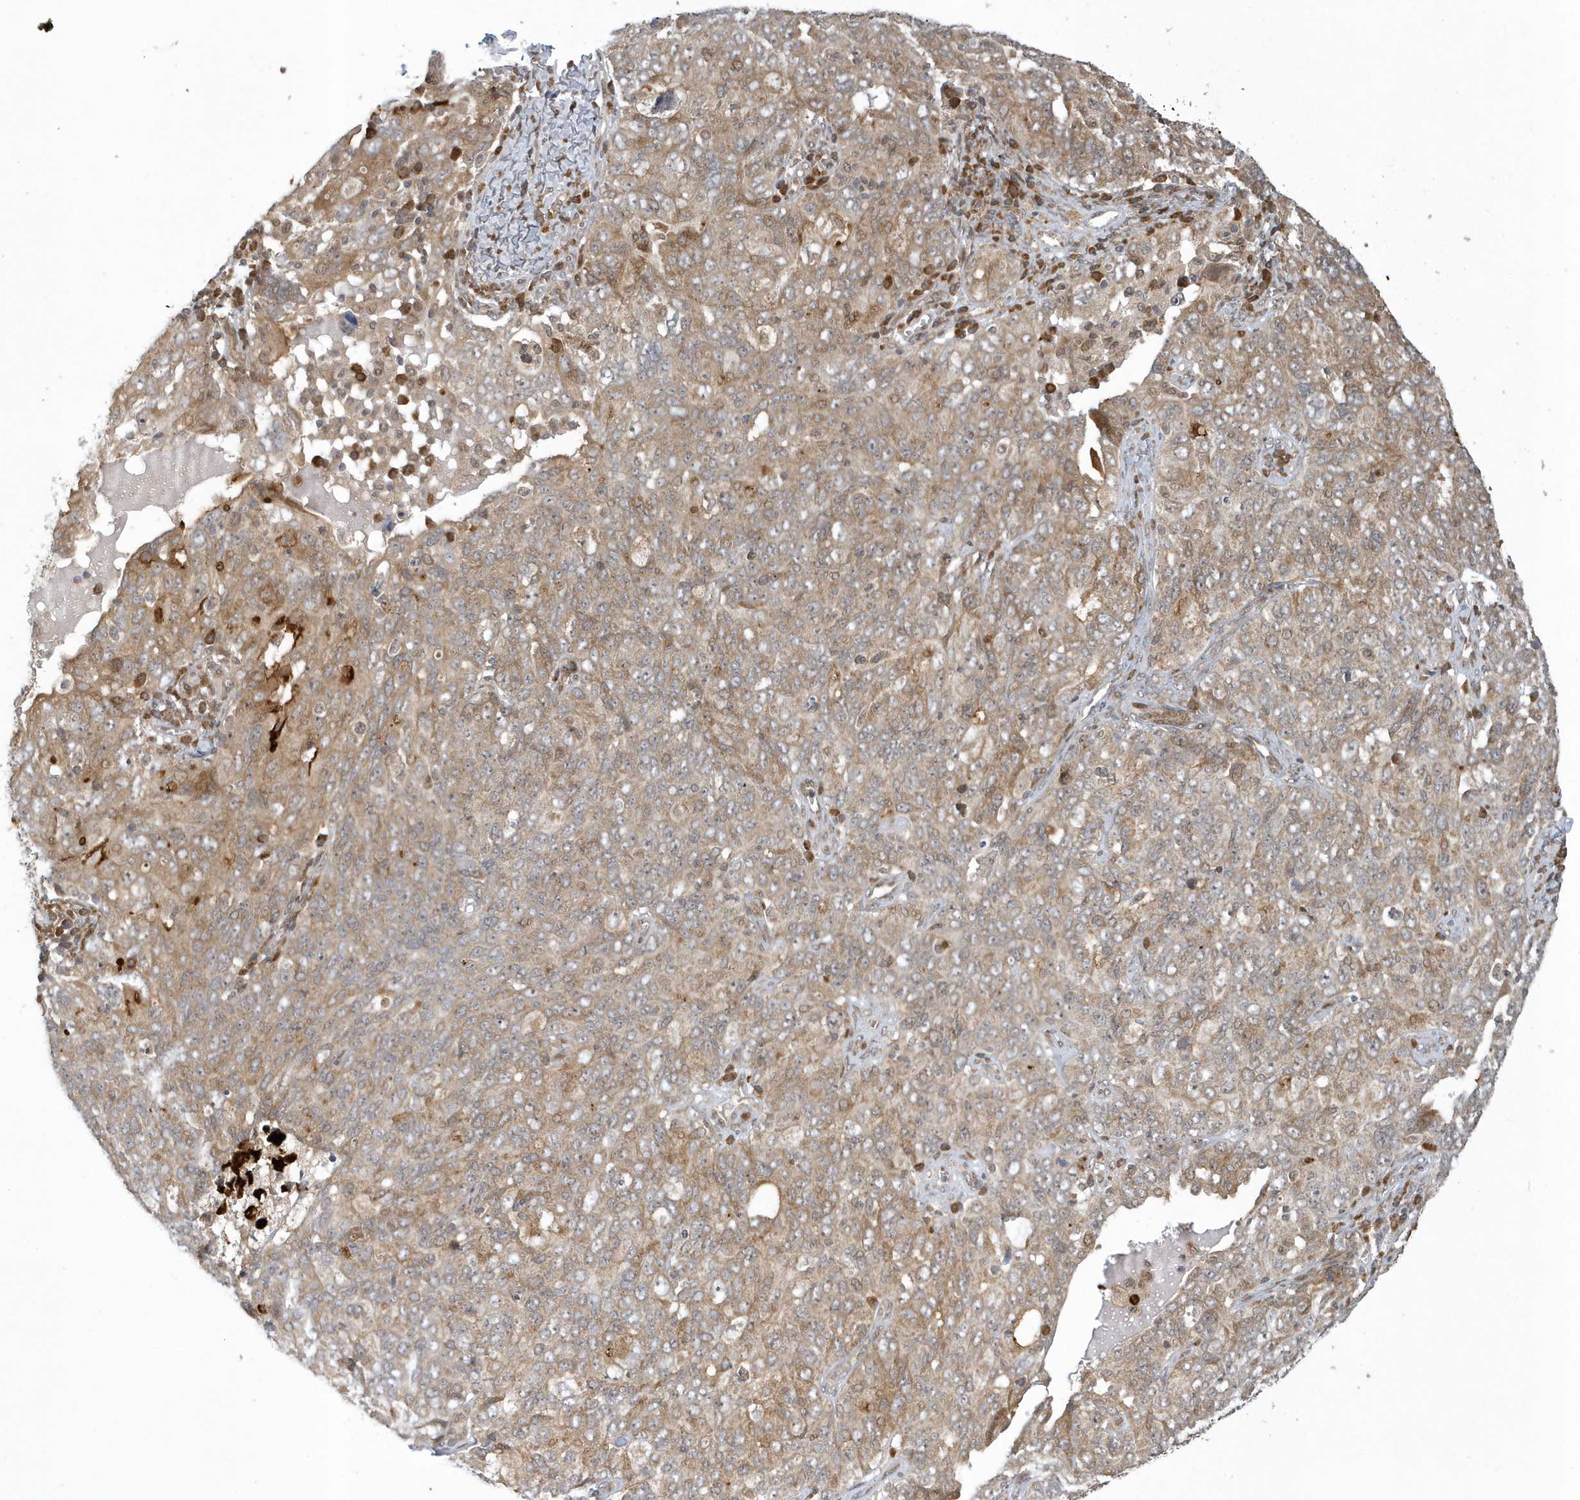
{"staining": {"intensity": "moderate", "quantity": "25%-75%", "location": "cytoplasmic/membranous"}, "tissue": "ovarian cancer", "cell_type": "Tumor cells", "image_type": "cancer", "snomed": [{"axis": "morphology", "description": "Carcinoma, endometroid"}, {"axis": "topography", "description": "Ovary"}], "caption": "Immunohistochemical staining of human ovarian endometroid carcinoma demonstrates moderate cytoplasmic/membranous protein positivity in approximately 25%-75% of tumor cells.", "gene": "ATG4A", "patient": {"sex": "female", "age": 62}}